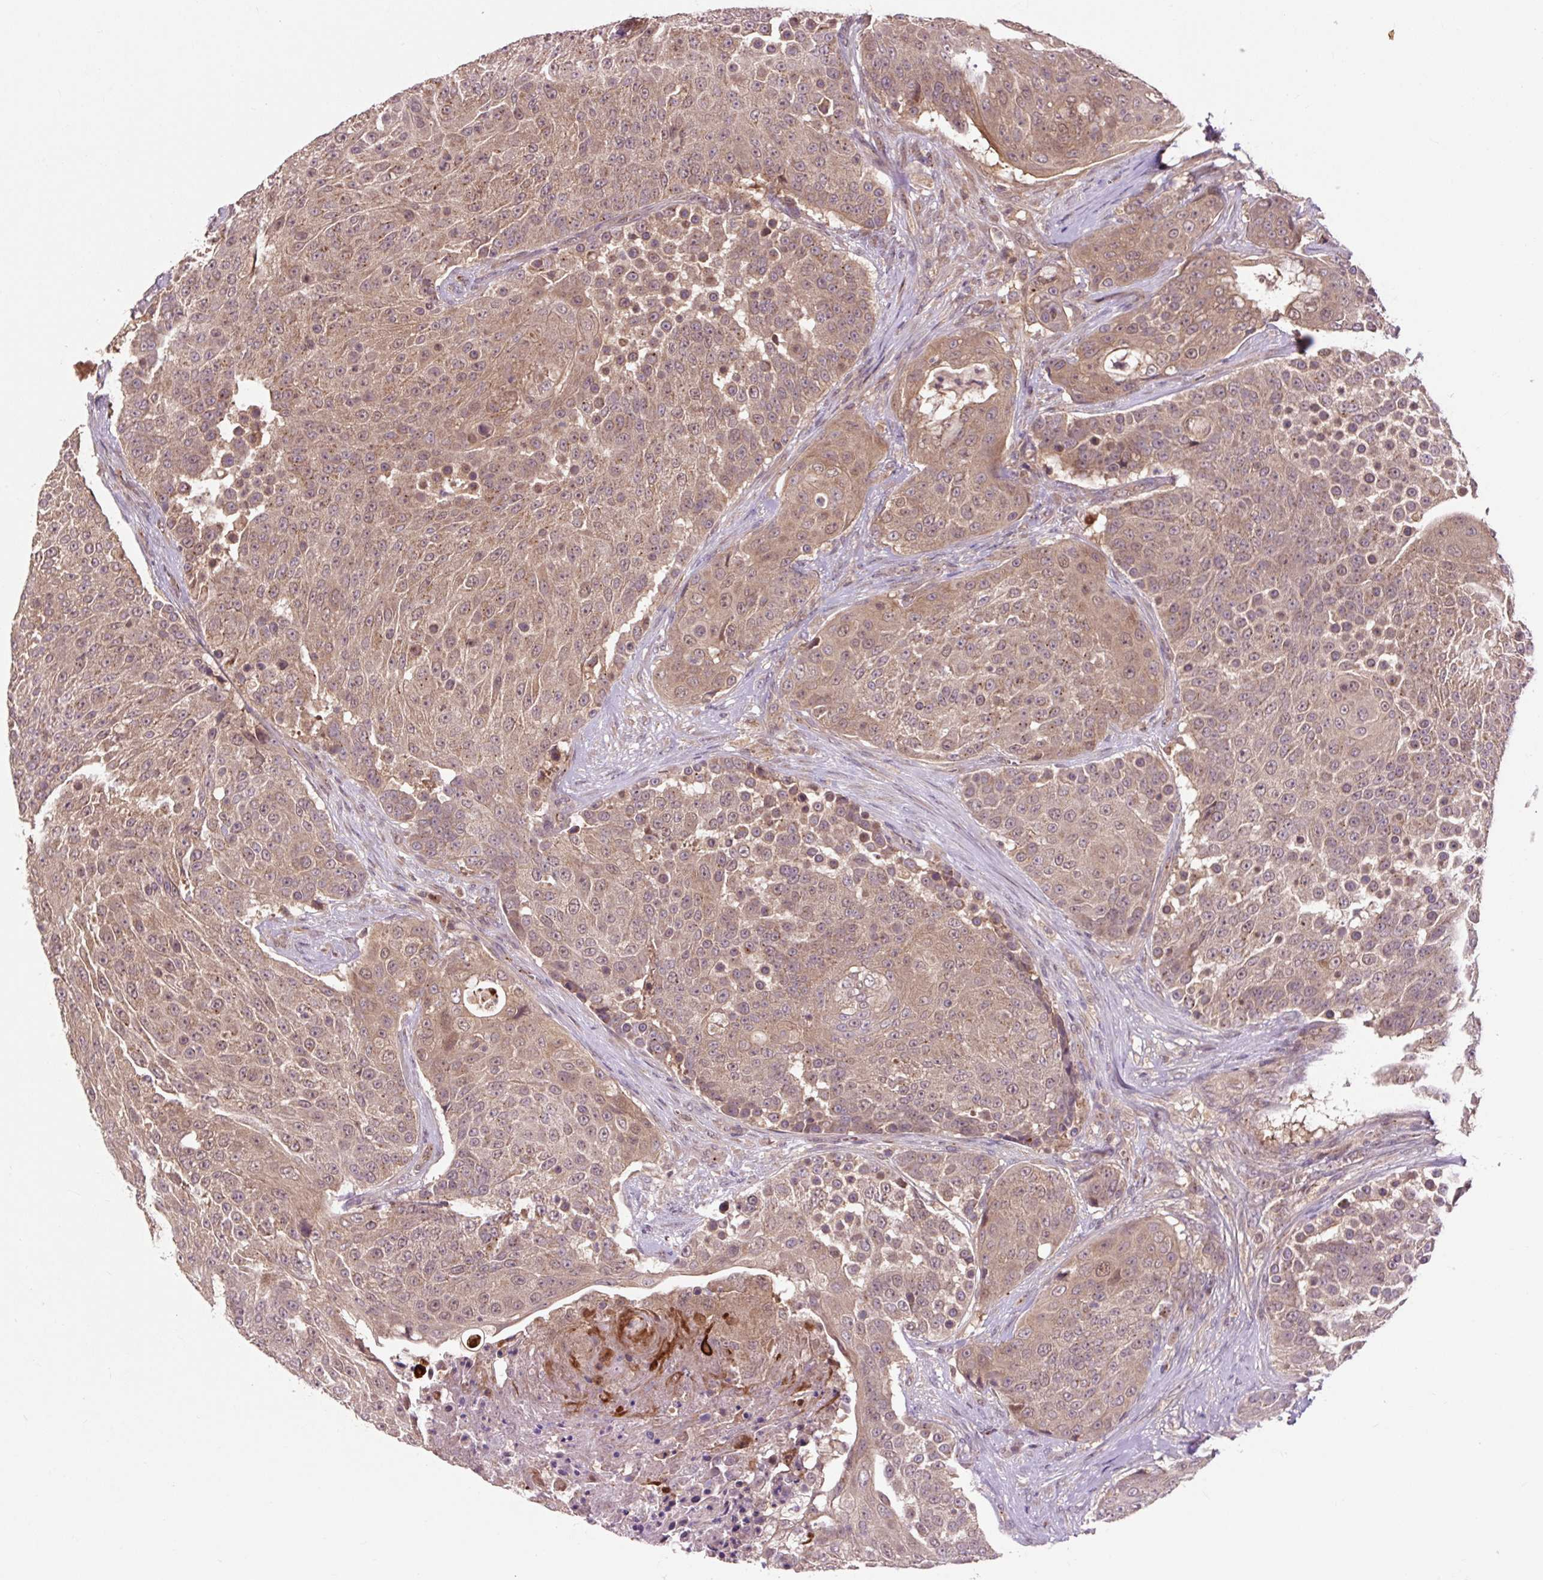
{"staining": {"intensity": "moderate", "quantity": ">75%", "location": "cytoplasmic/membranous"}, "tissue": "urothelial cancer", "cell_type": "Tumor cells", "image_type": "cancer", "snomed": [{"axis": "morphology", "description": "Urothelial carcinoma, High grade"}, {"axis": "topography", "description": "Urinary bladder"}], "caption": "The image shows immunohistochemical staining of urothelial cancer. There is moderate cytoplasmic/membranous positivity is identified in about >75% of tumor cells.", "gene": "MMS19", "patient": {"sex": "female", "age": 63}}